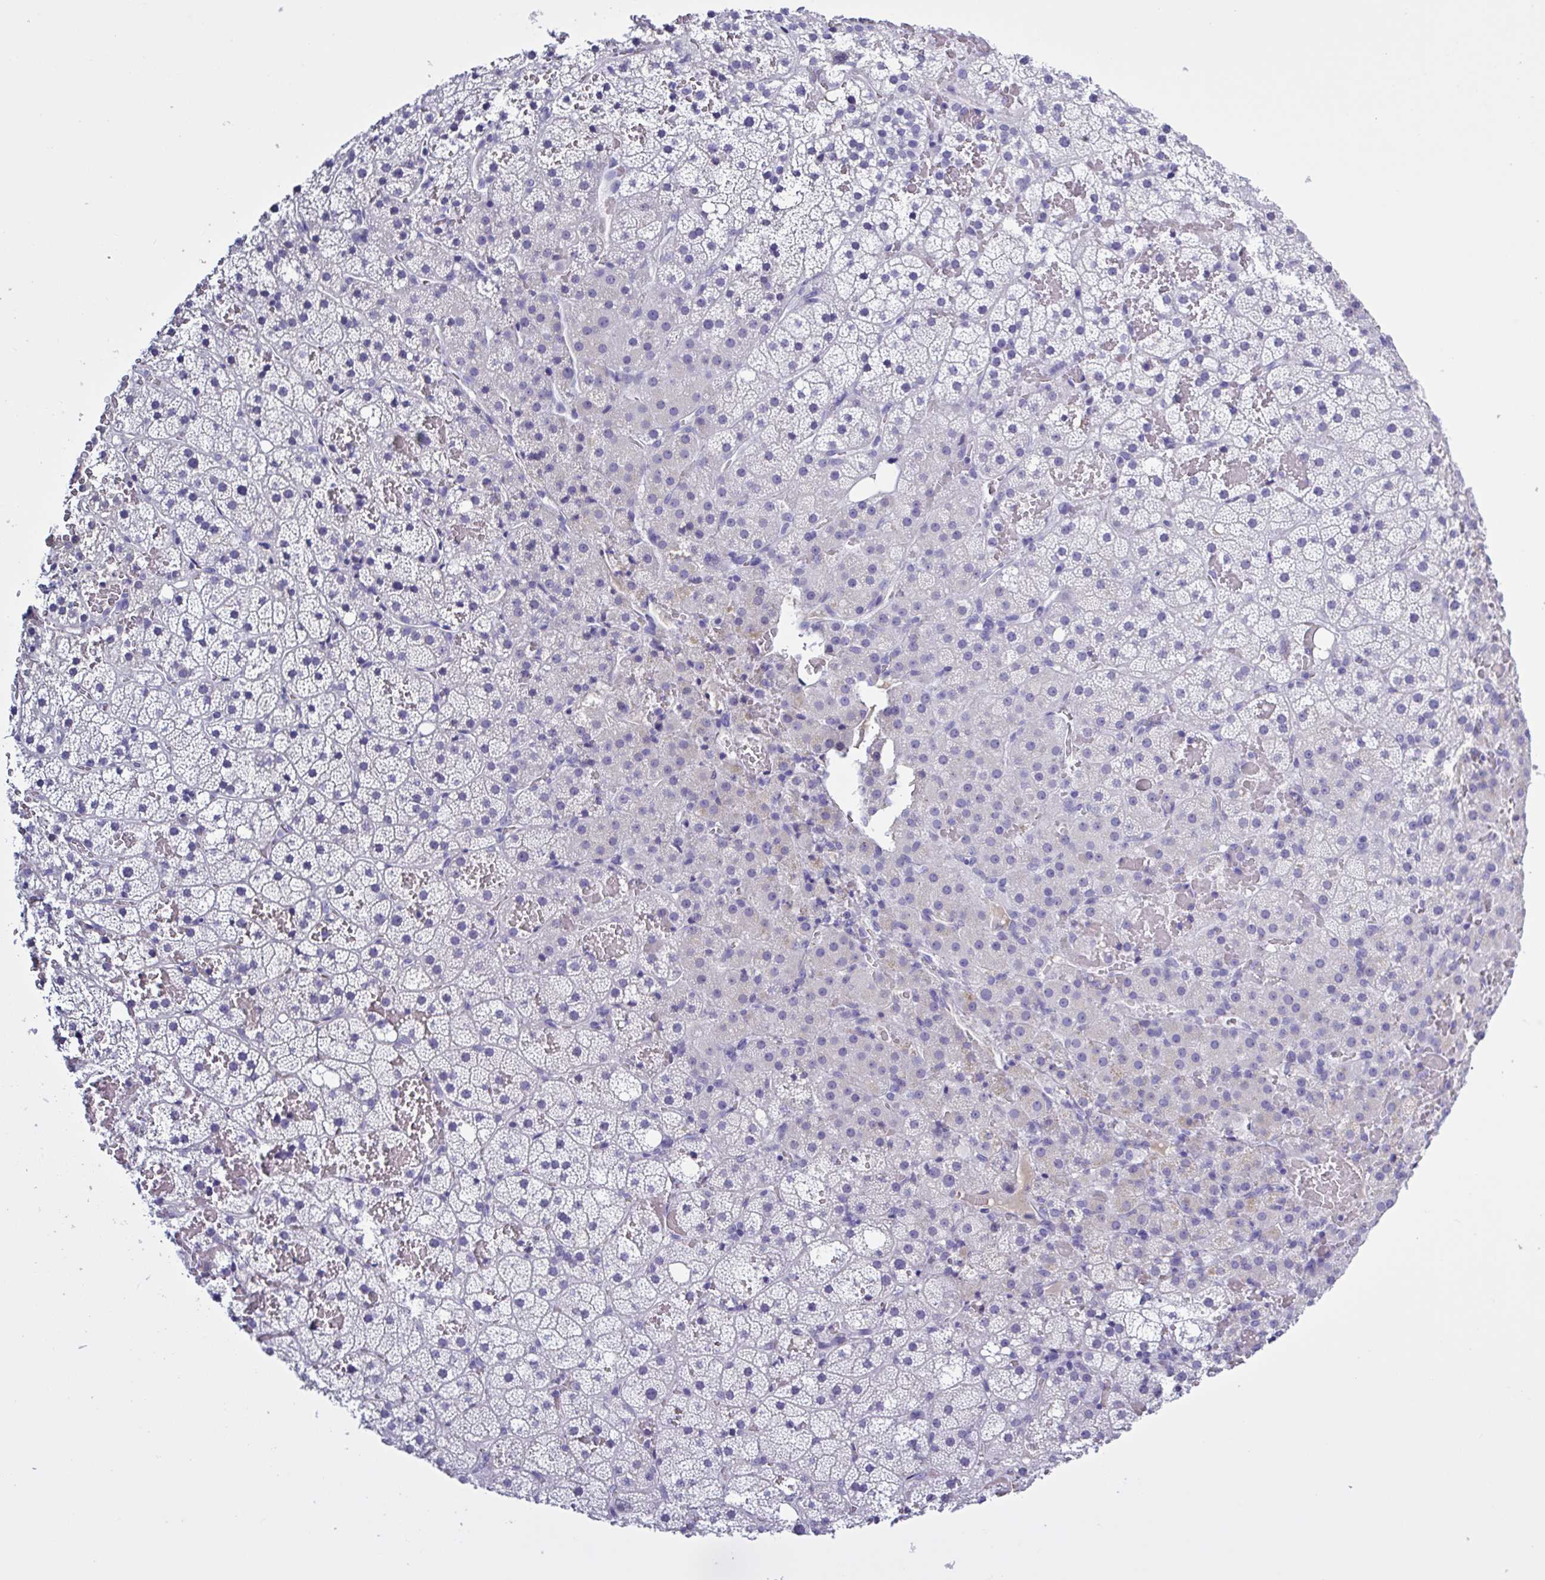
{"staining": {"intensity": "negative", "quantity": "none", "location": "none"}, "tissue": "adrenal gland", "cell_type": "Glandular cells", "image_type": "normal", "snomed": [{"axis": "morphology", "description": "Normal tissue, NOS"}, {"axis": "topography", "description": "Adrenal gland"}], "caption": "Glandular cells are negative for brown protein staining in benign adrenal gland. (DAB (3,3'-diaminobenzidine) immunohistochemistry (IHC) with hematoxylin counter stain).", "gene": "USP35", "patient": {"sex": "male", "age": 53}}